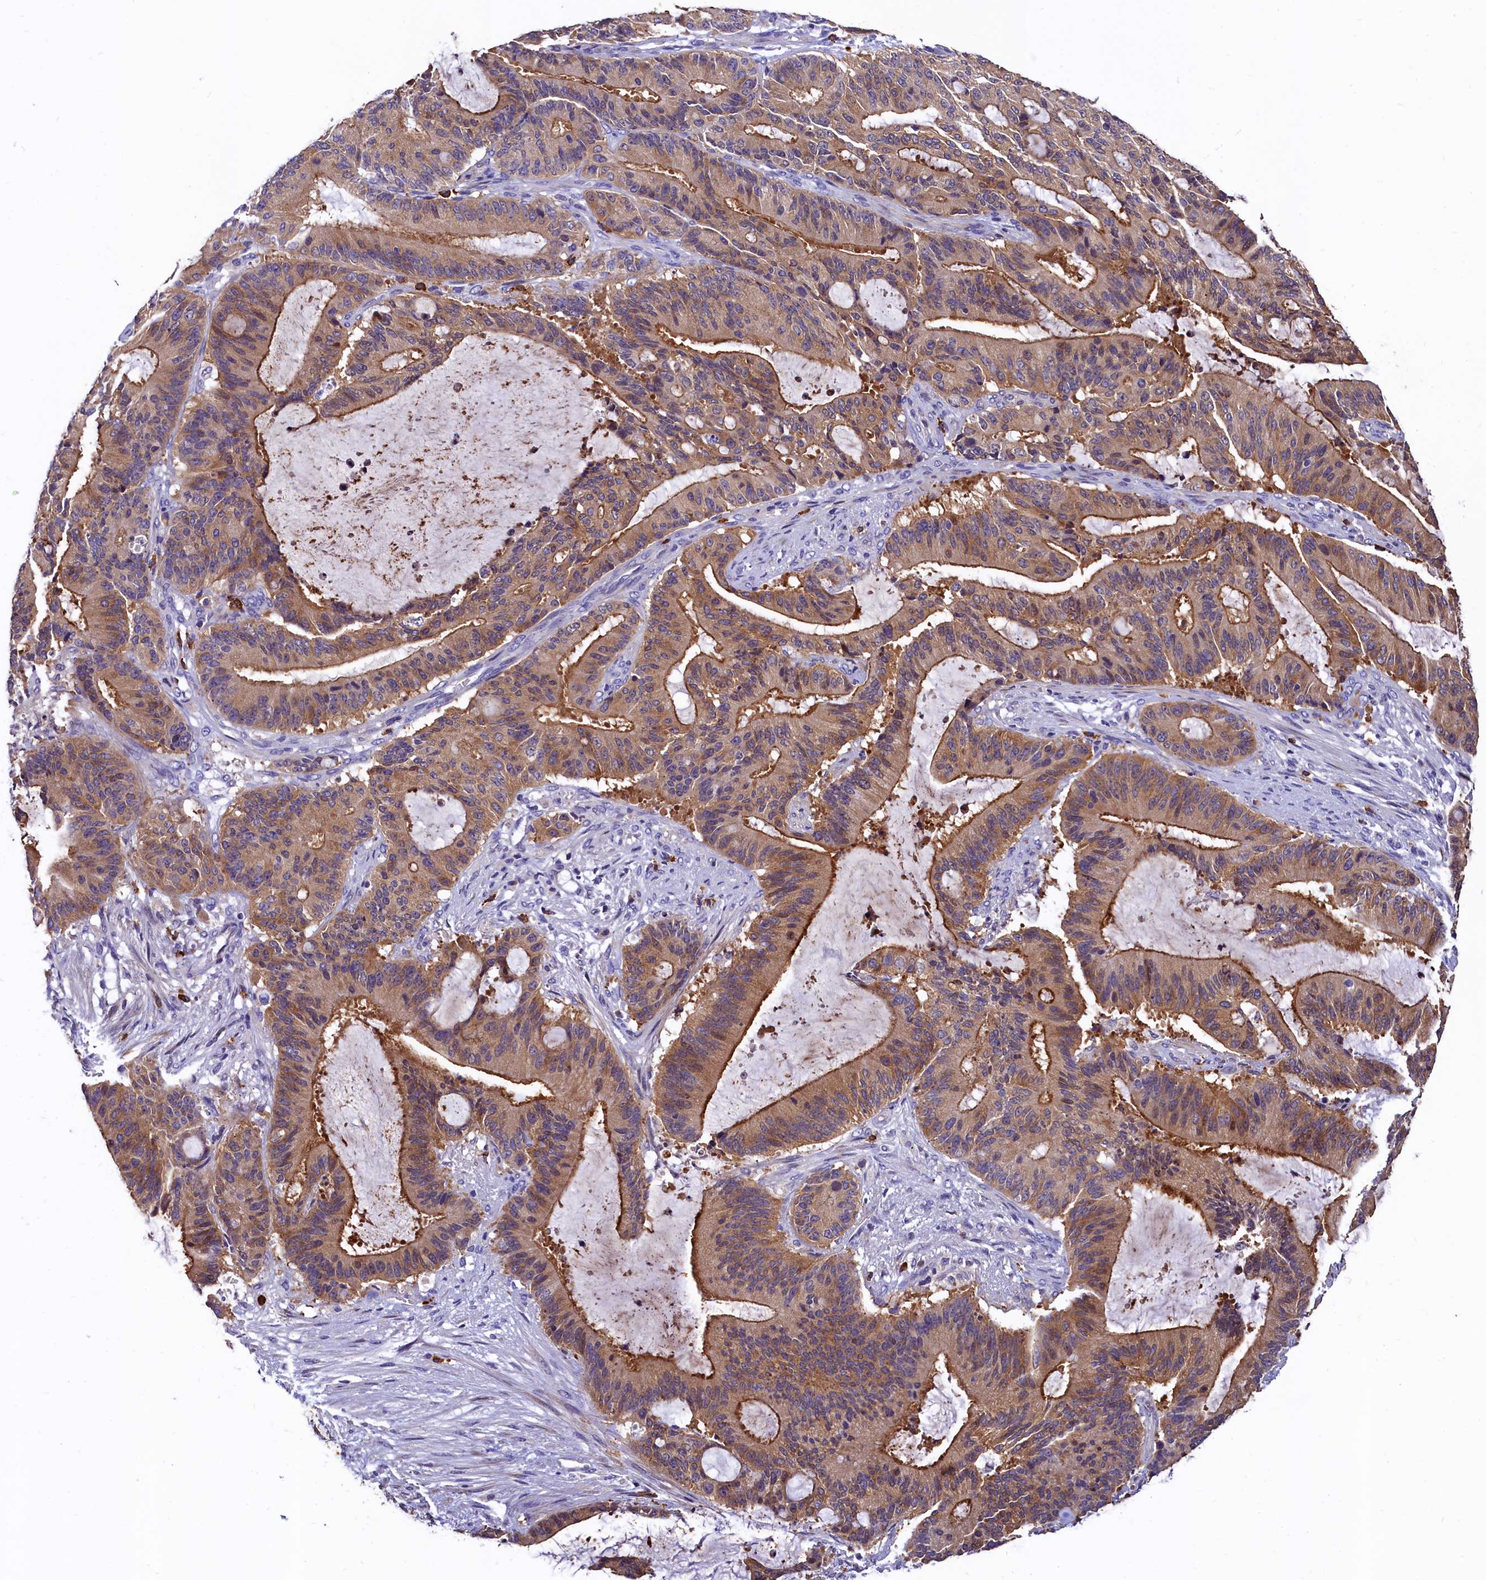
{"staining": {"intensity": "moderate", "quantity": ">75%", "location": "cytoplasmic/membranous"}, "tissue": "liver cancer", "cell_type": "Tumor cells", "image_type": "cancer", "snomed": [{"axis": "morphology", "description": "Normal tissue, NOS"}, {"axis": "morphology", "description": "Cholangiocarcinoma"}, {"axis": "topography", "description": "Liver"}, {"axis": "topography", "description": "Peripheral nerve tissue"}], "caption": "Liver cancer (cholangiocarcinoma) tissue reveals moderate cytoplasmic/membranous expression in about >75% of tumor cells", "gene": "EPS8L2", "patient": {"sex": "female", "age": 73}}